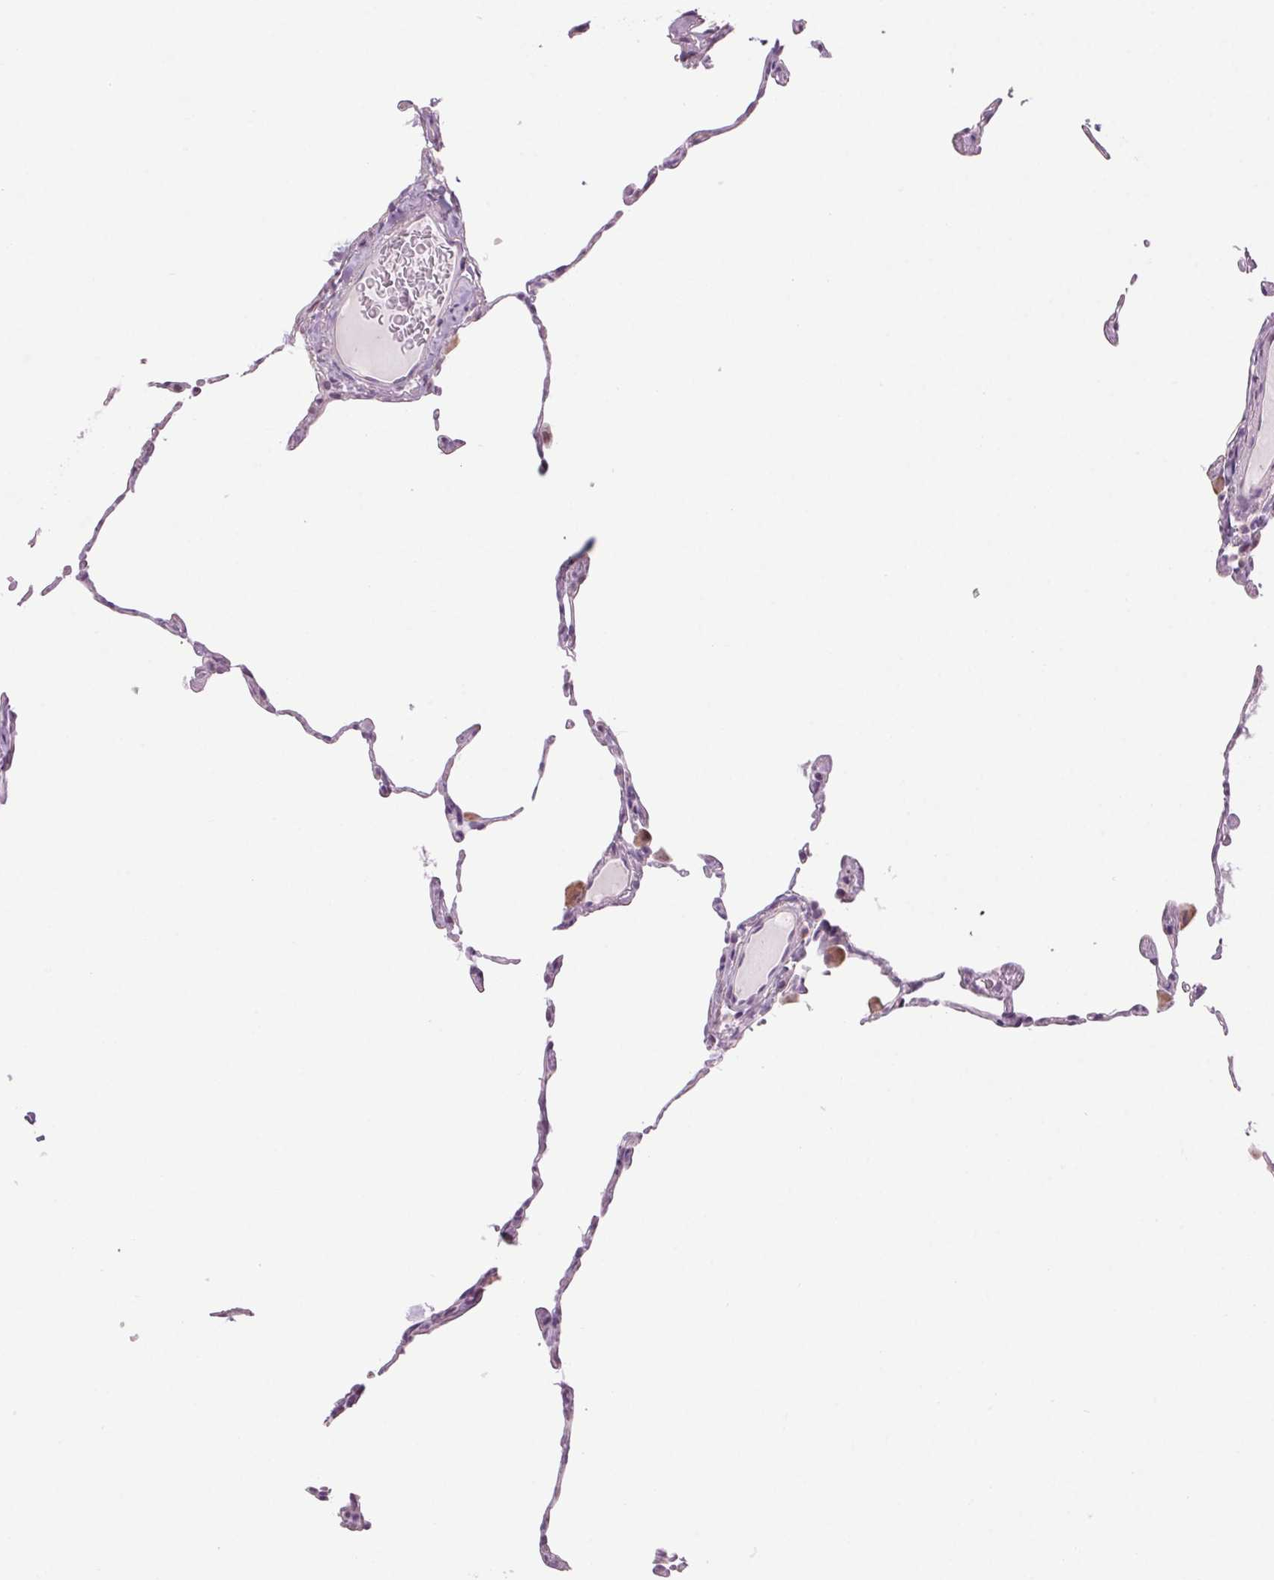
{"staining": {"intensity": "negative", "quantity": "none", "location": "none"}, "tissue": "lung", "cell_type": "Alveolar cells", "image_type": "normal", "snomed": [{"axis": "morphology", "description": "Normal tissue, NOS"}, {"axis": "topography", "description": "Lung"}], "caption": "Immunohistochemistry photomicrograph of normal lung stained for a protein (brown), which shows no positivity in alveolar cells. The staining is performed using DAB brown chromogen with nuclei counter-stained in using hematoxylin.", "gene": "MPO", "patient": {"sex": "female", "age": 57}}